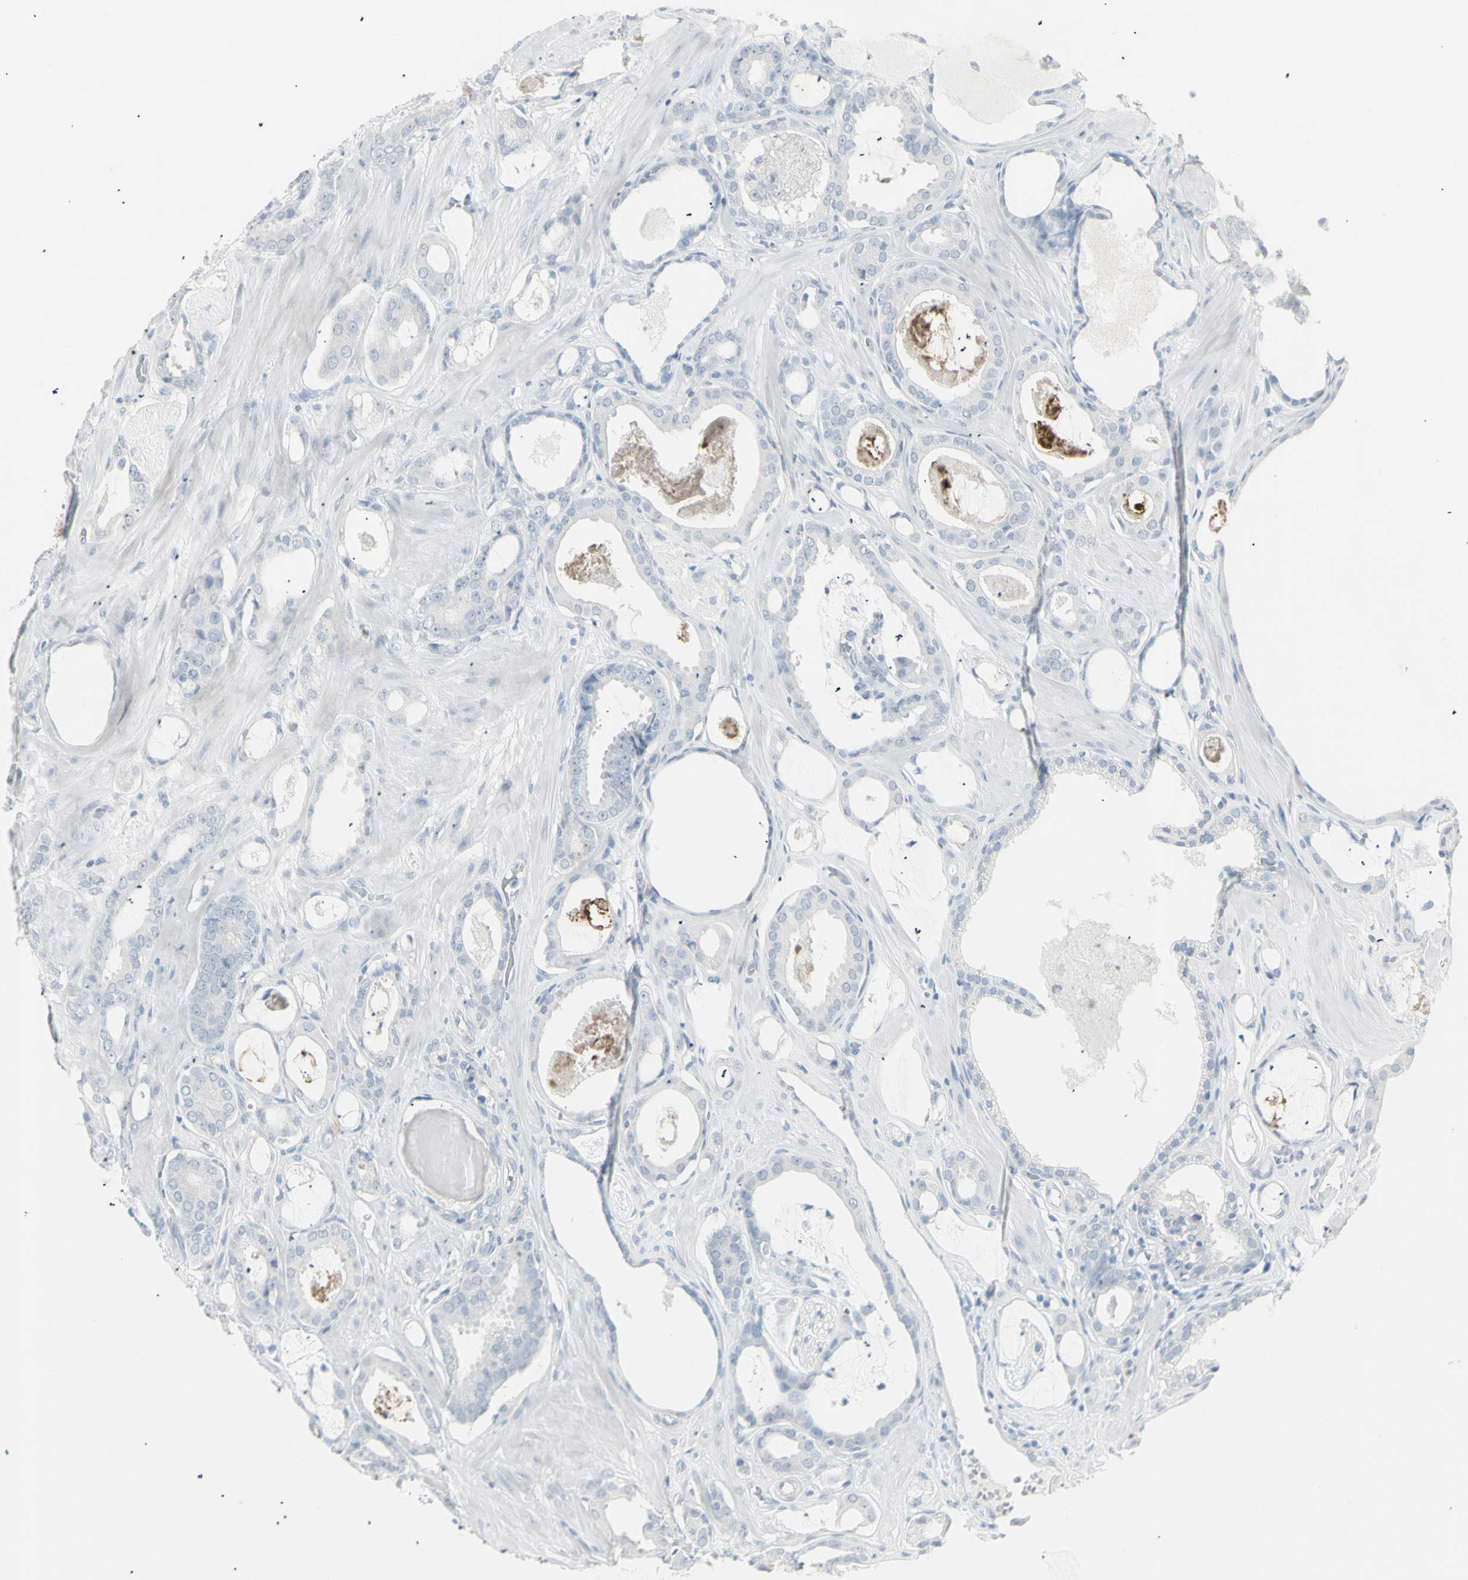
{"staining": {"intensity": "negative", "quantity": "none", "location": "none"}, "tissue": "prostate cancer", "cell_type": "Tumor cells", "image_type": "cancer", "snomed": [{"axis": "morphology", "description": "Adenocarcinoma, Low grade"}, {"axis": "topography", "description": "Prostate"}], "caption": "An IHC histopathology image of prostate adenocarcinoma (low-grade) is shown. There is no staining in tumor cells of prostate adenocarcinoma (low-grade).", "gene": "YBX2", "patient": {"sex": "male", "age": 53}}